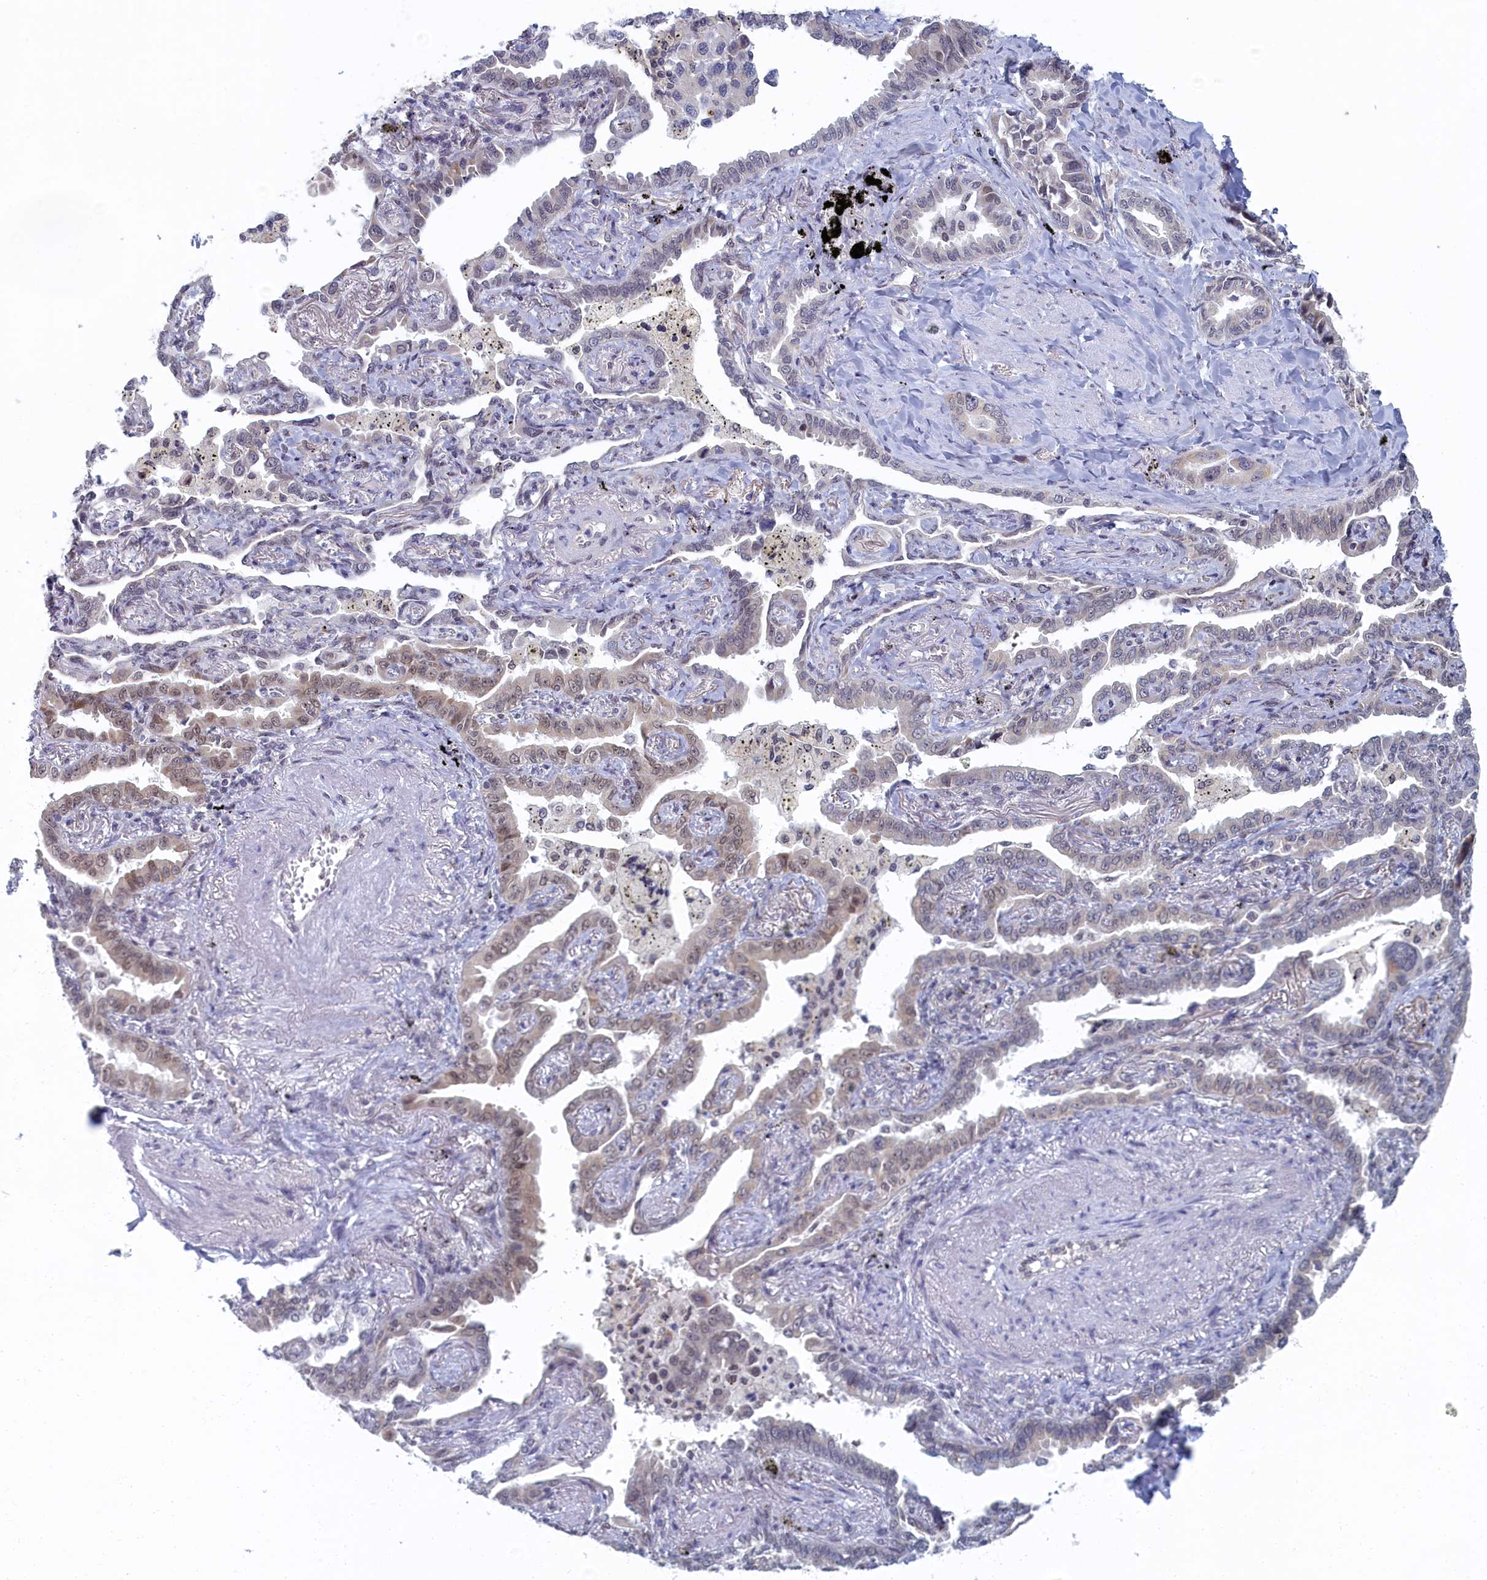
{"staining": {"intensity": "weak", "quantity": "<25%", "location": "nuclear"}, "tissue": "lung cancer", "cell_type": "Tumor cells", "image_type": "cancer", "snomed": [{"axis": "morphology", "description": "Adenocarcinoma, NOS"}, {"axis": "topography", "description": "Lung"}], "caption": "Tumor cells are negative for protein expression in human adenocarcinoma (lung).", "gene": "DNAJC17", "patient": {"sex": "male", "age": 67}}